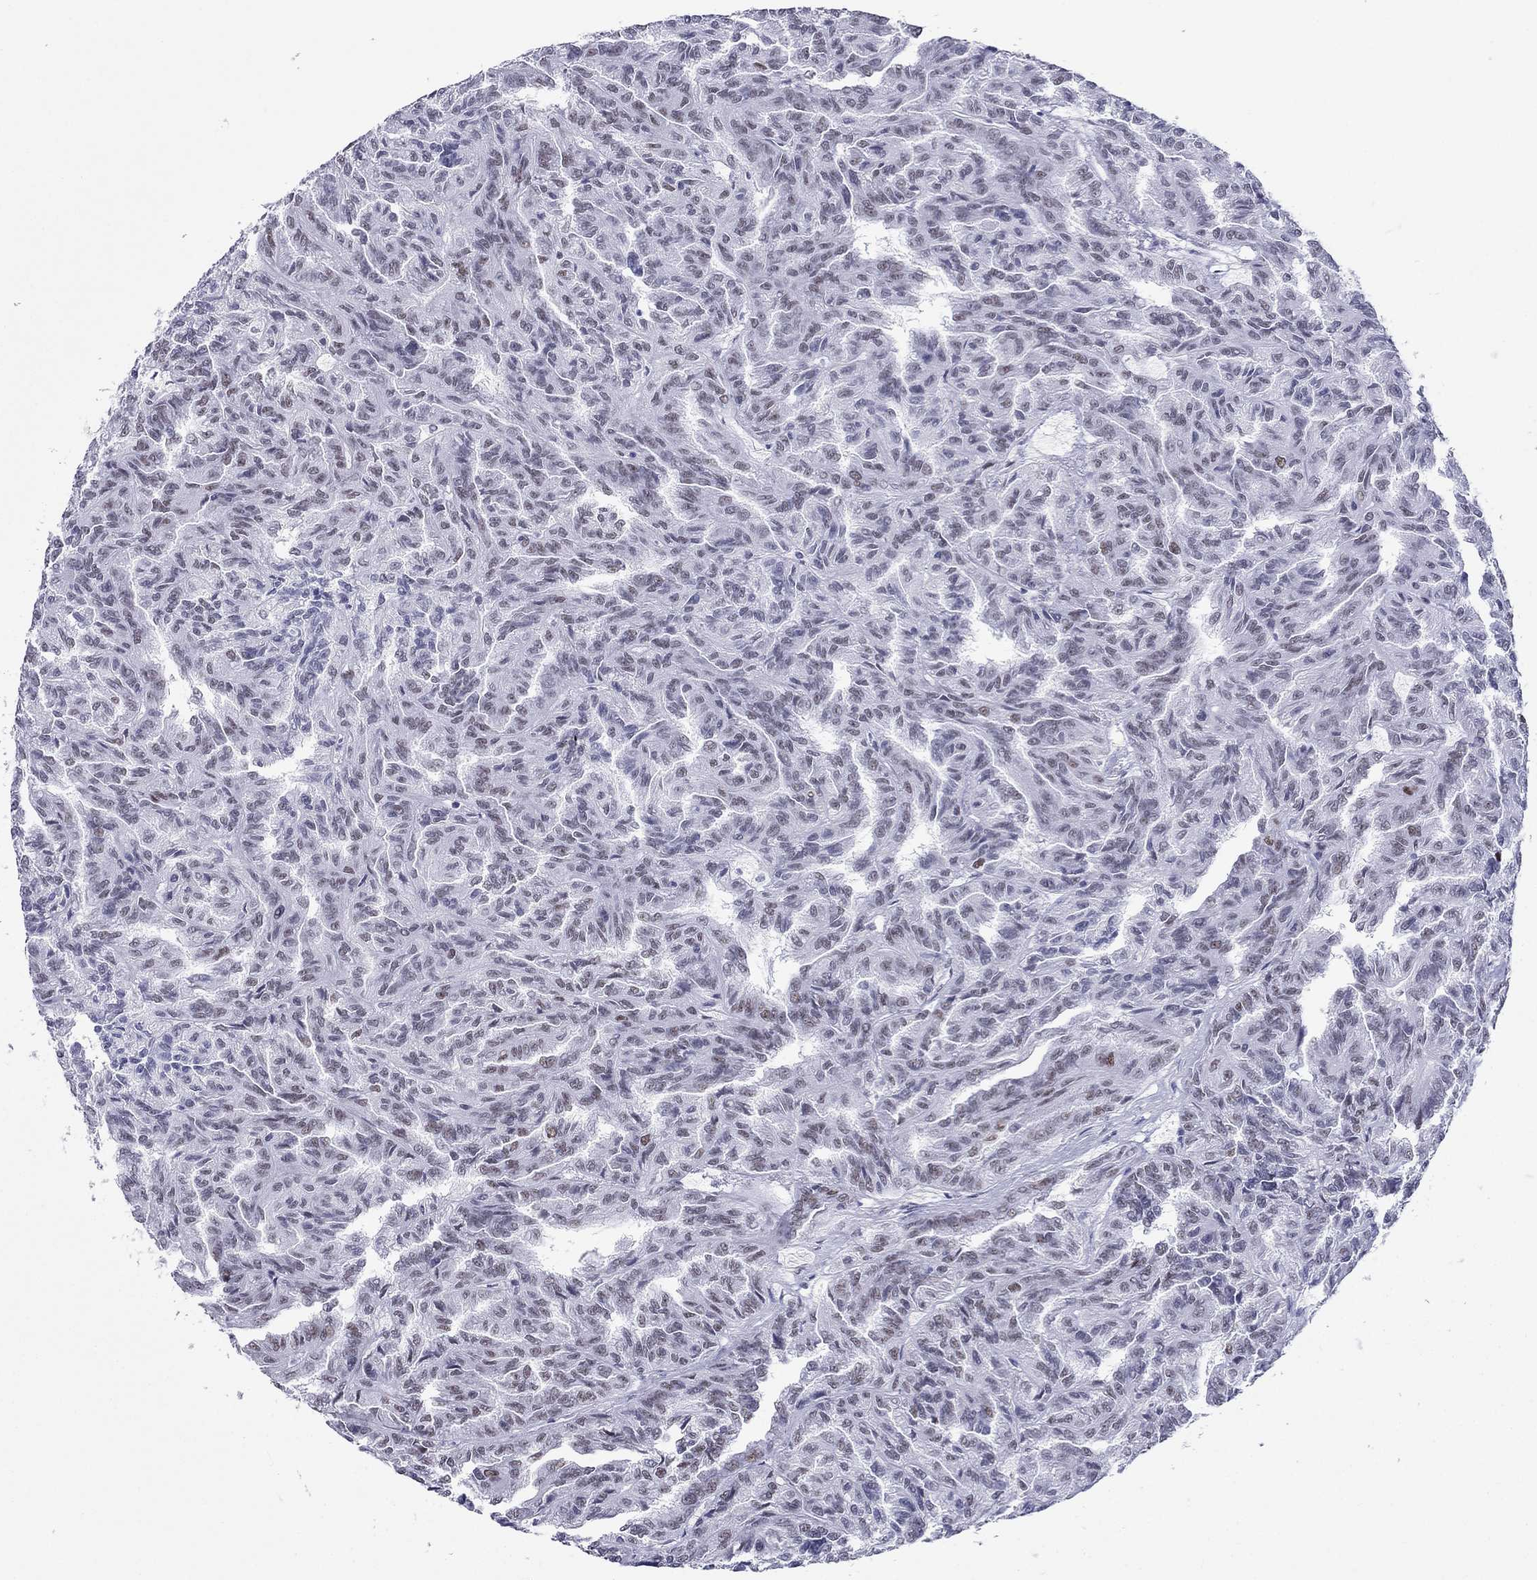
{"staining": {"intensity": "moderate", "quantity": "<25%", "location": "nuclear"}, "tissue": "renal cancer", "cell_type": "Tumor cells", "image_type": "cancer", "snomed": [{"axis": "morphology", "description": "Adenocarcinoma, NOS"}, {"axis": "topography", "description": "Kidney"}], "caption": "A high-resolution image shows IHC staining of adenocarcinoma (renal), which reveals moderate nuclear positivity in about <25% of tumor cells.", "gene": "PPM1G", "patient": {"sex": "male", "age": 79}}